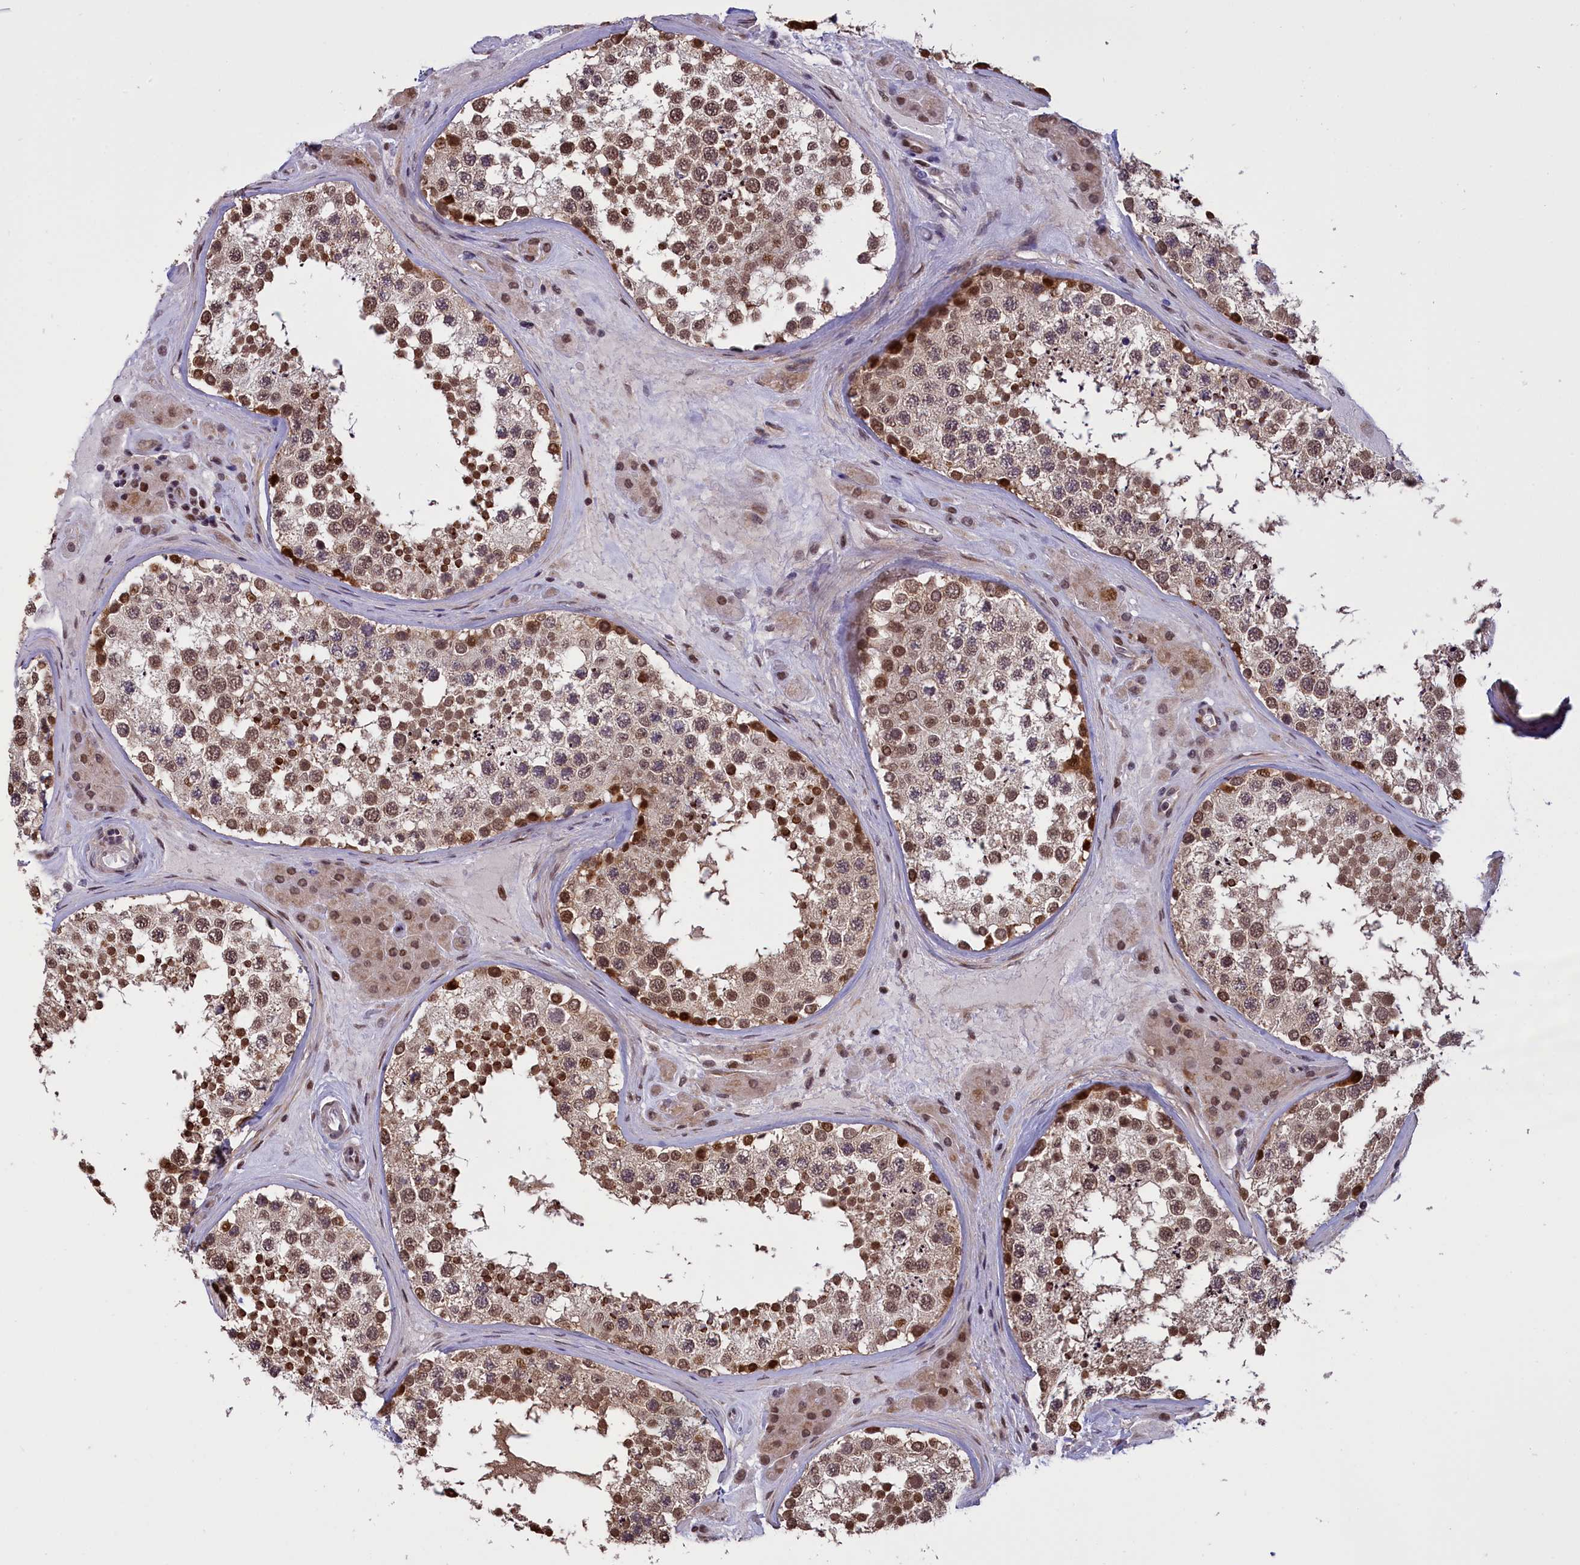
{"staining": {"intensity": "moderate", "quantity": ">75%", "location": "nuclear"}, "tissue": "testis", "cell_type": "Cells in seminiferous ducts", "image_type": "normal", "snomed": [{"axis": "morphology", "description": "Normal tissue, NOS"}, {"axis": "topography", "description": "Testis"}], "caption": "A histopathology image of testis stained for a protein reveals moderate nuclear brown staining in cells in seminiferous ducts. (brown staining indicates protein expression, while blue staining denotes nuclei).", "gene": "RELB", "patient": {"sex": "male", "age": 46}}